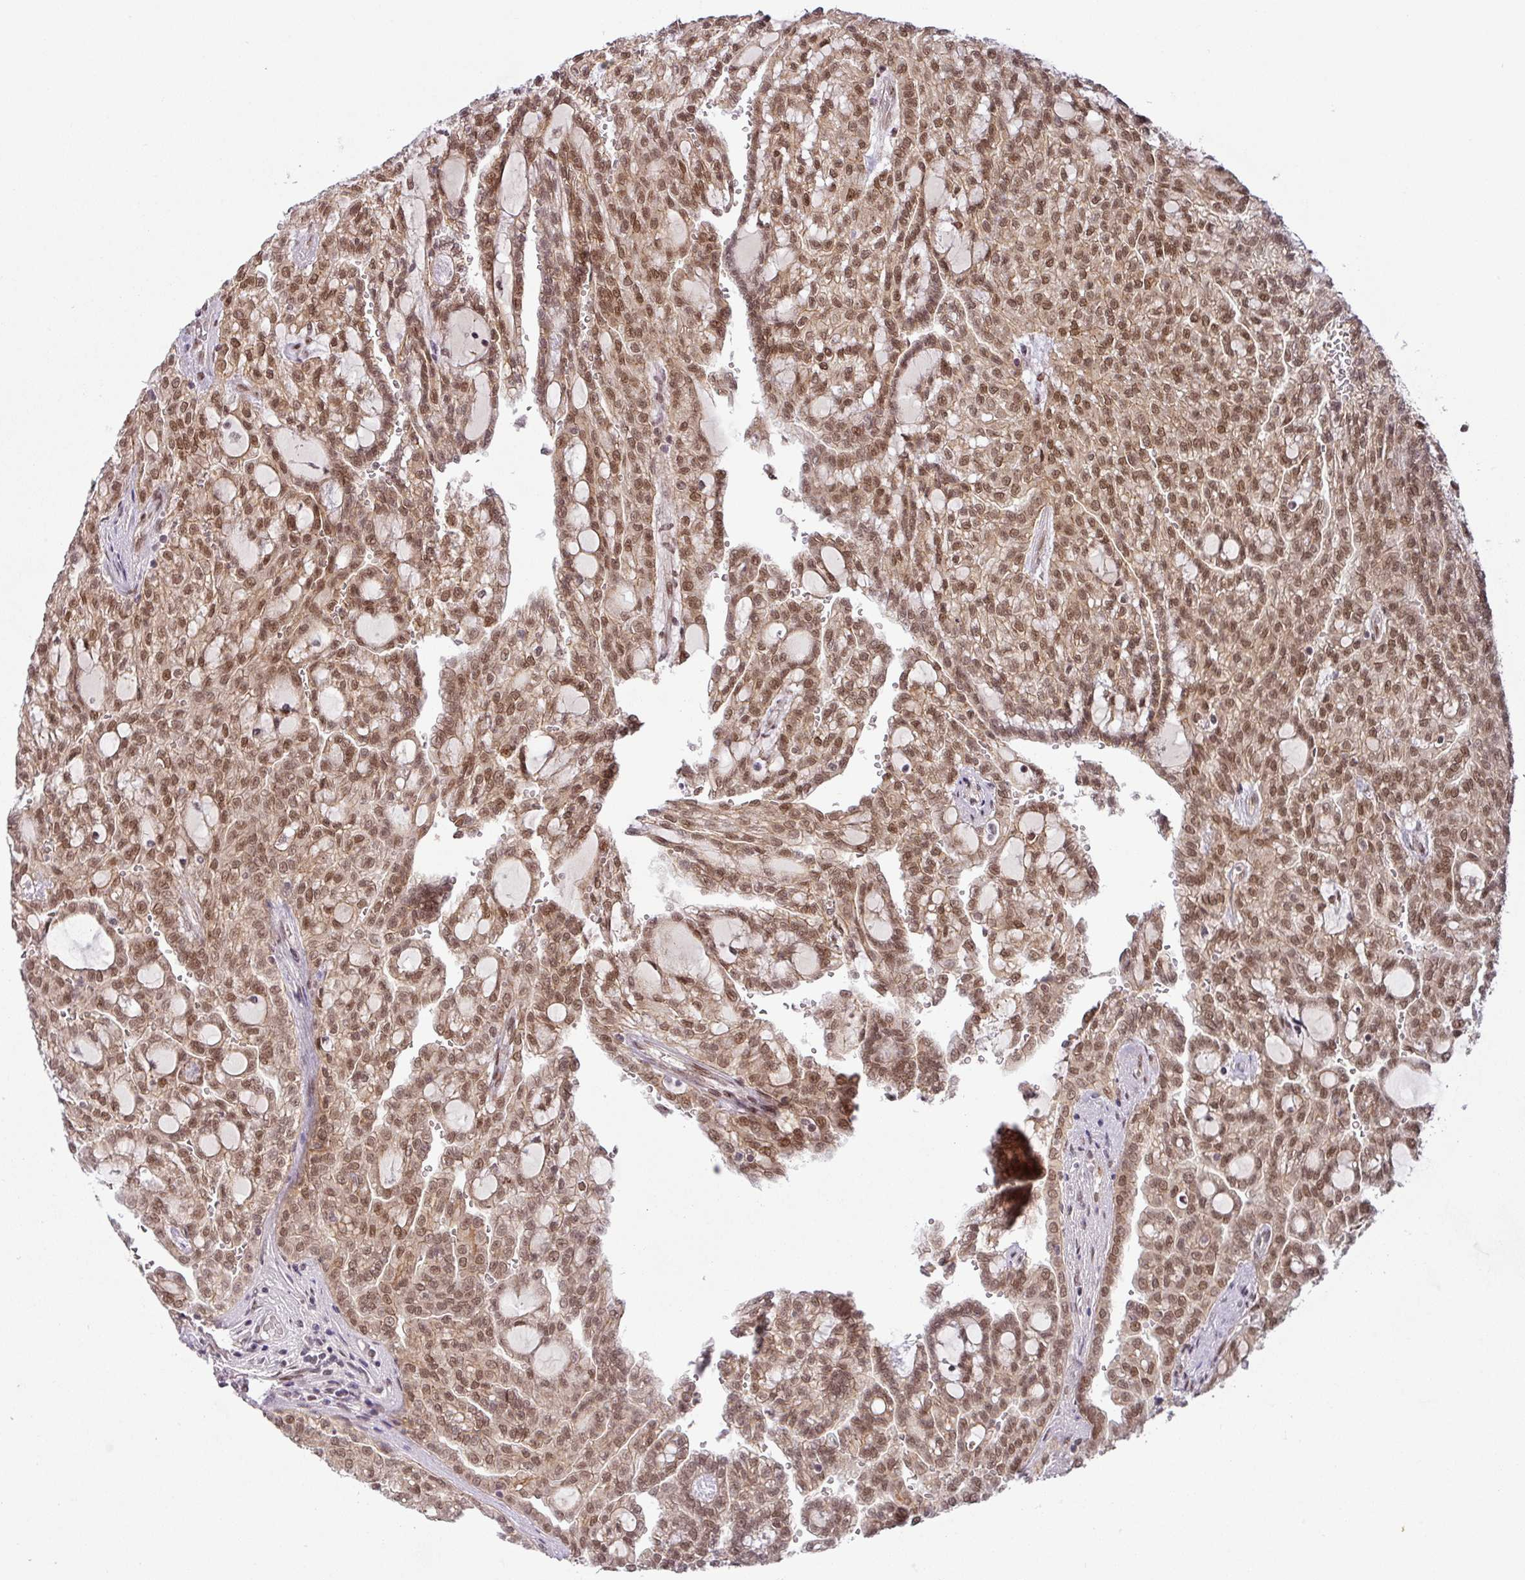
{"staining": {"intensity": "strong", "quantity": ">75%", "location": "cytoplasmic/membranous,nuclear"}, "tissue": "renal cancer", "cell_type": "Tumor cells", "image_type": "cancer", "snomed": [{"axis": "morphology", "description": "Adenocarcinoma, NOS"}, {"axis": "topography", "description": "Kidney"}], "caption": "Human adenocarcinoma (renal) stained with a protein marker displays strong staining in tumor cells.", "gene": "SRSF2", "patient": {"sex": "male", "age": 63}}